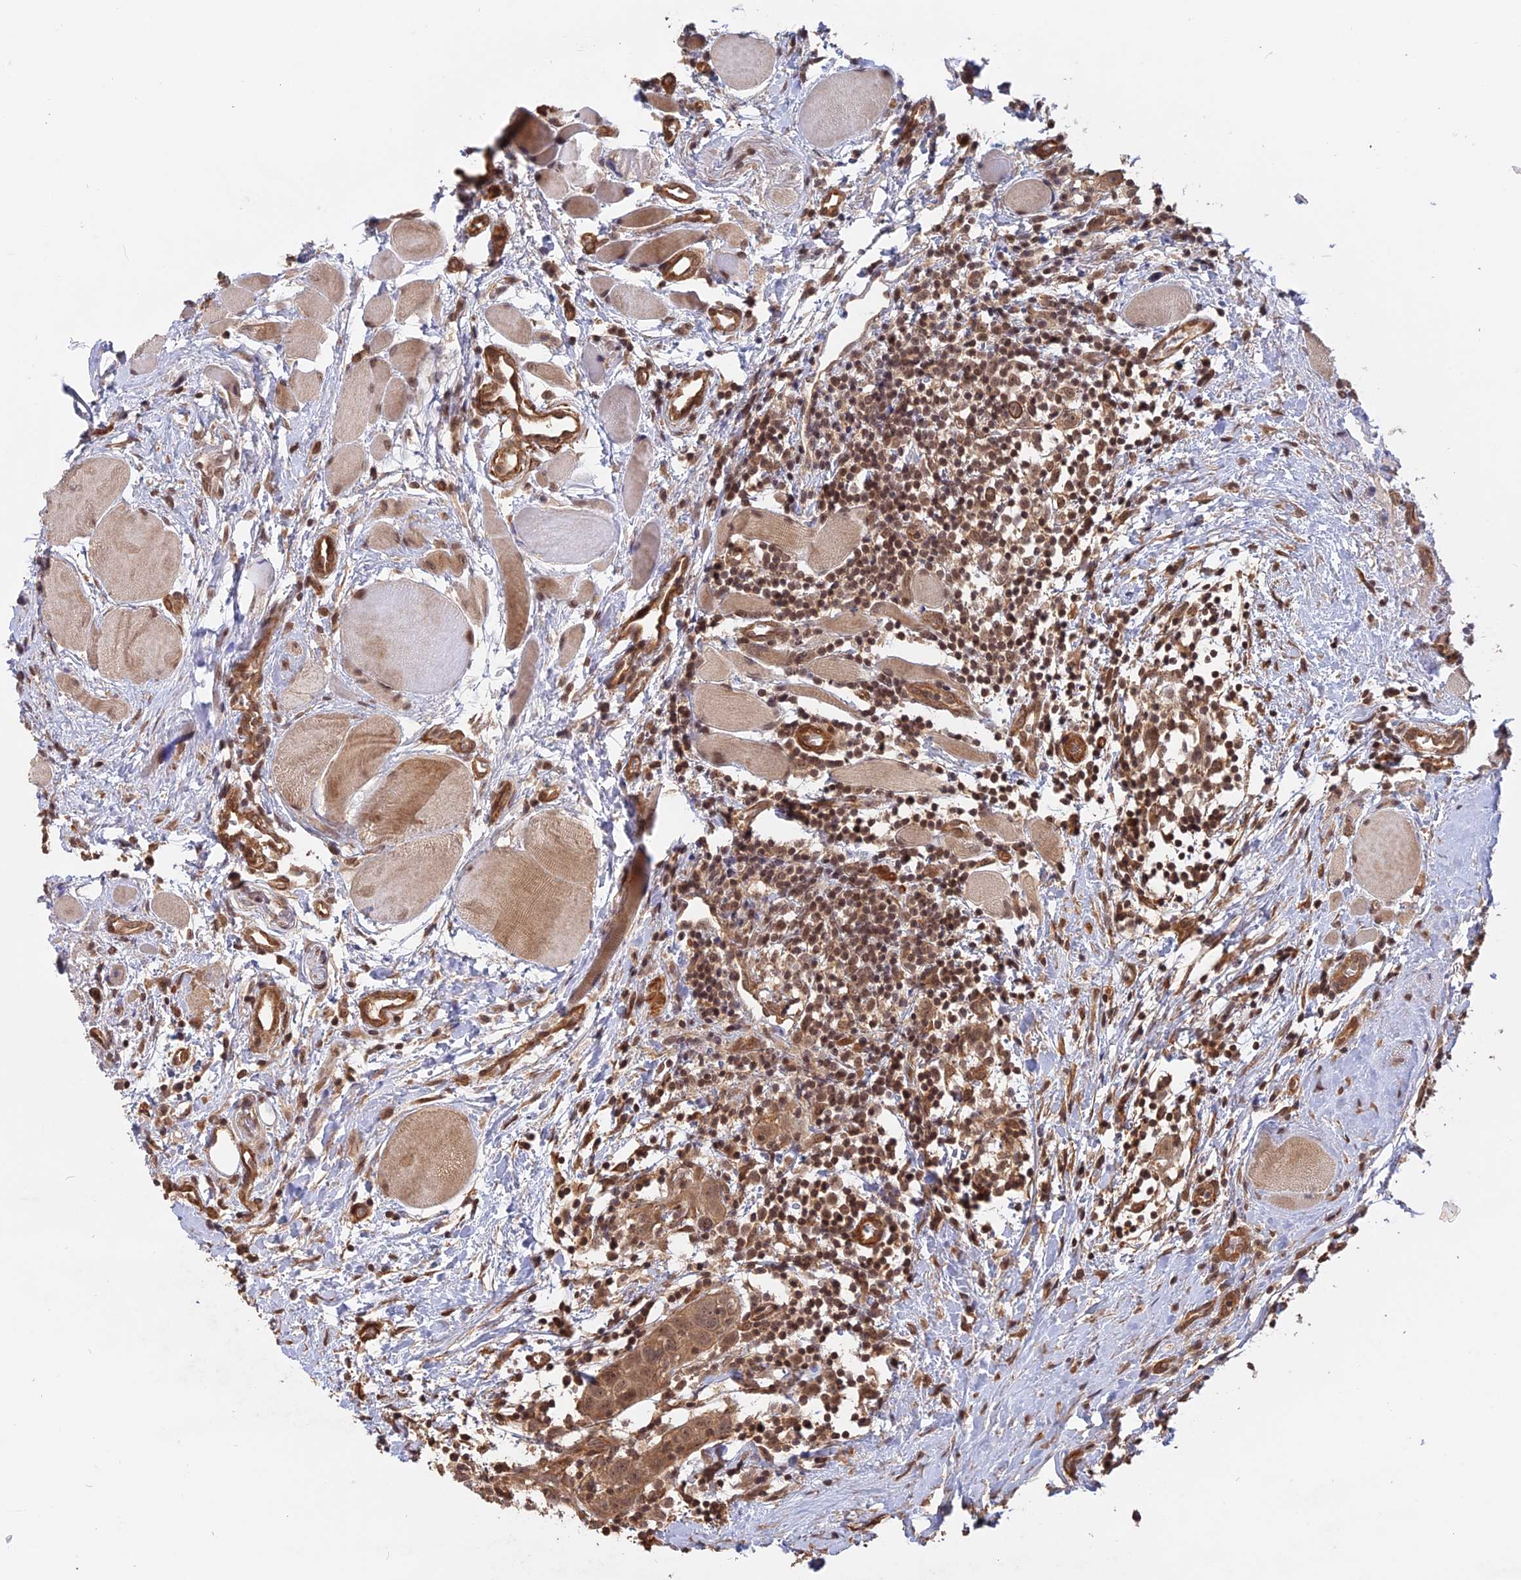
{"staining": {"intensity": "moderate", "quantity": ">75%", "location": "cytoplasmic/membranous"}, "tissue": "head and neck cancer", "cell_type": "Tumor cells", "image_type": "cancer", "snomed": [{"axis": "morphology", "description": "Squamous cell carcinoma, NOS"}, {"axis": "topography", "description": "Oral tissue"}, {"axis": "topography", "description": "Head-Neck"}], "caption": "Moderate cytoplasmic/membranous positivity is seen in about >75% of tumor cells in head and neck cancer.", "gene": "CCDC174", "patient": {"sex": "female", "age": 50}}